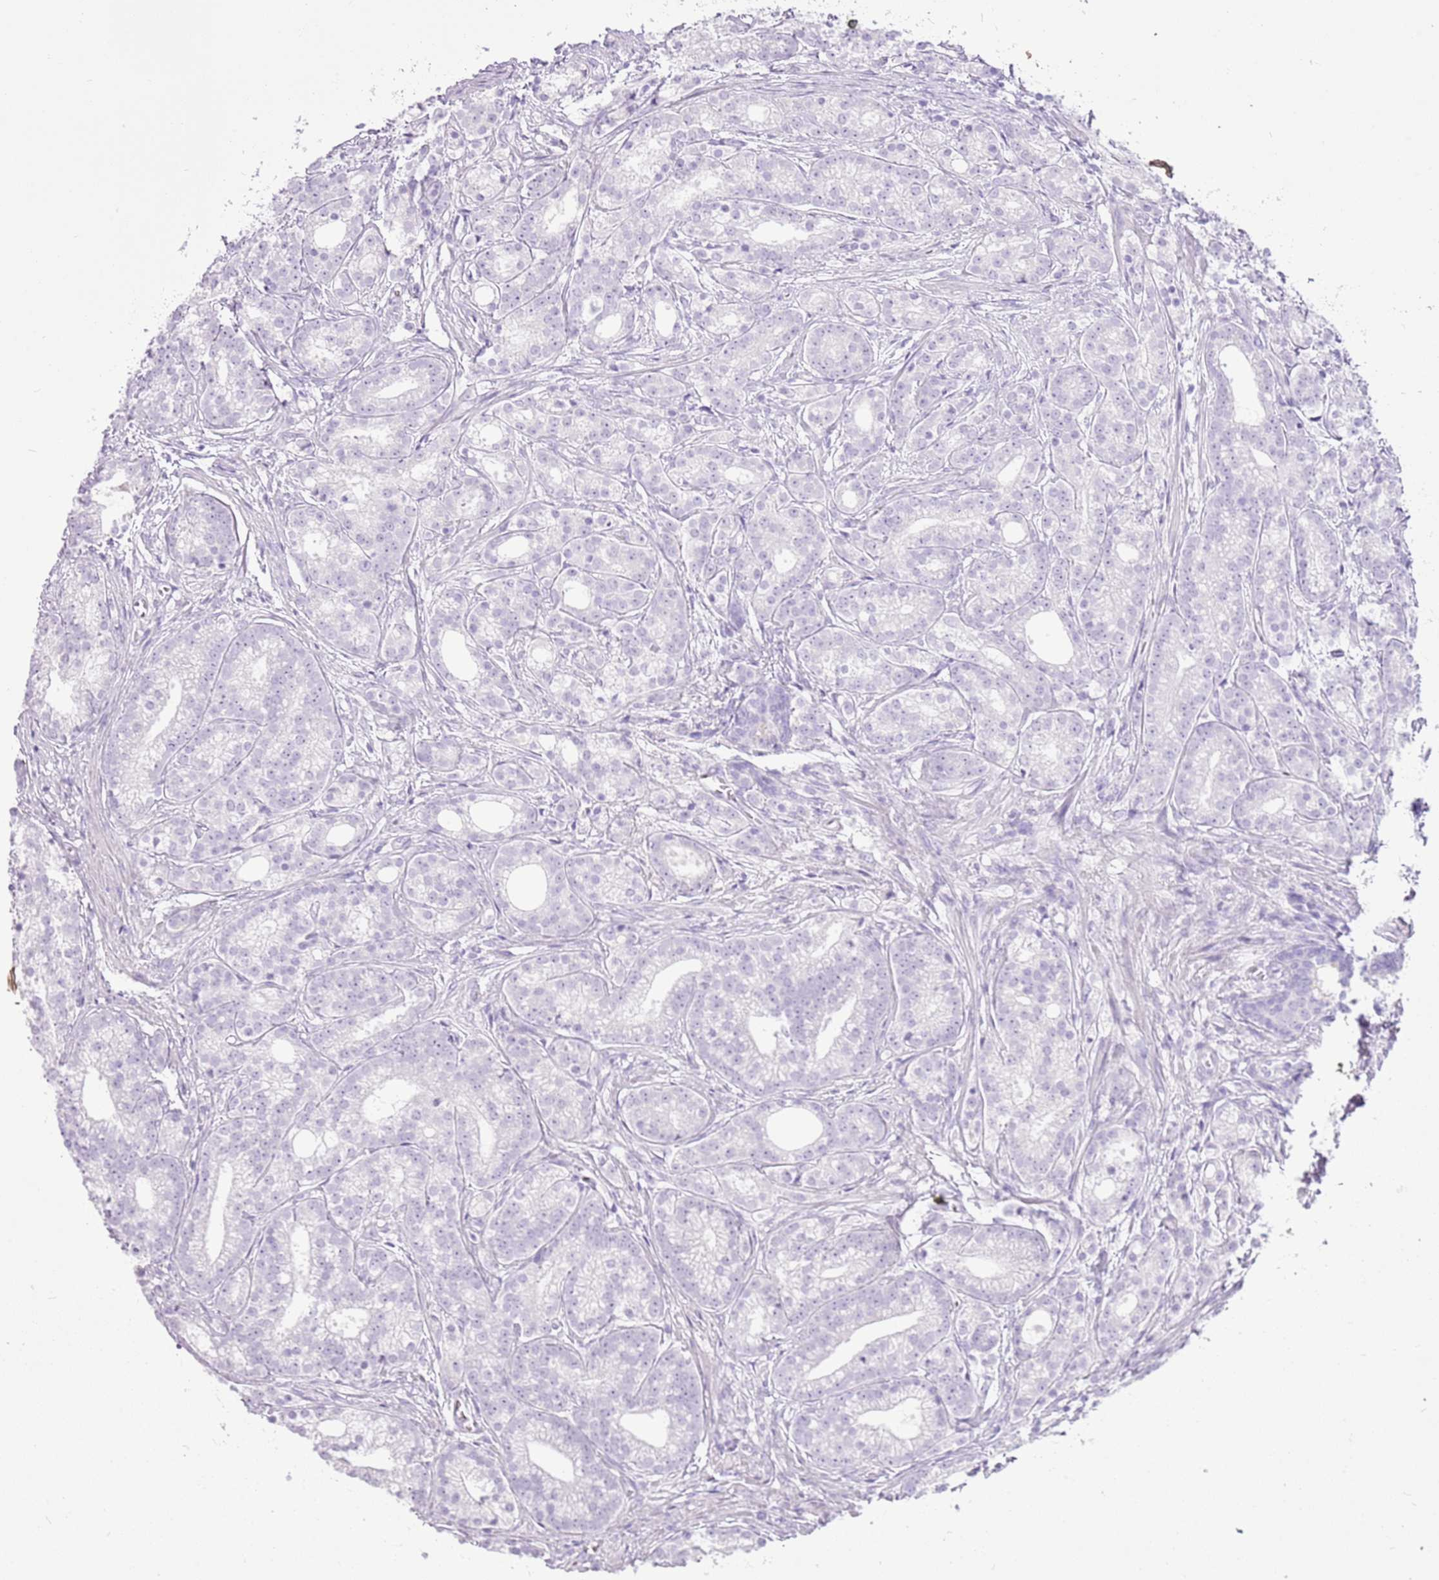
{"staining": {"intensity": "negative", "quantity": "none", "location": "none"}, "tissue": "prostate cancer", "cell_type": "Tumor cells", "image_type": "cancer", "snomed": [{"axis": "morphology", "description": "Adenocarcinoma, Low grade"}, {"axis": "topography", "description": "Prostate"}], "caption": "A micrograph of low-grade adenocarcinoma (prostate) stained for a protein shows no brown staining in tumor cells.", "gene": "CNFN", "patient": {"sex": "male", "age": 71}}